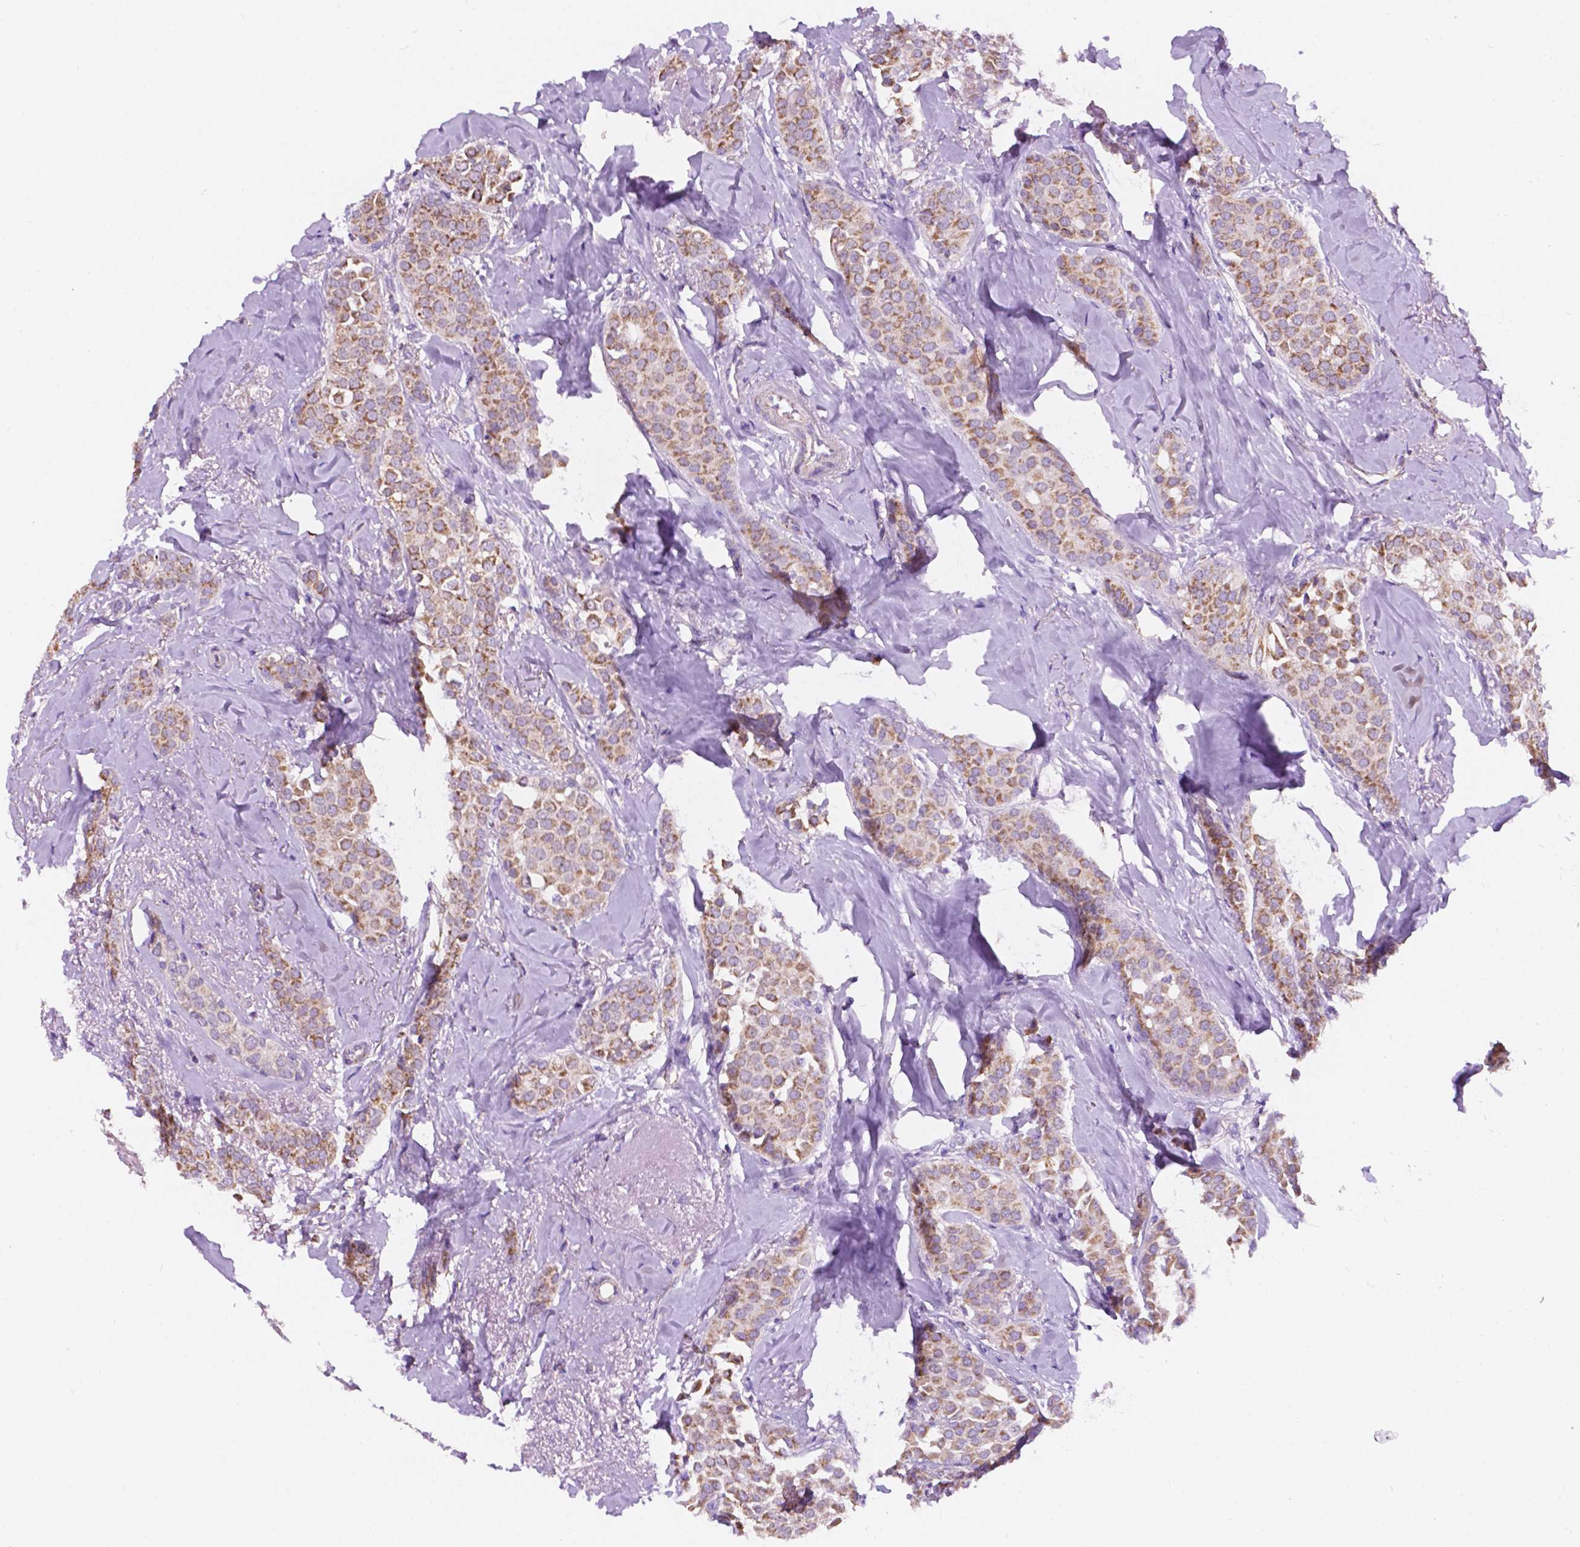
{"staining": {"intensity": "weak", "quantity": ">75%", "location": "cytoplasmic/membranous"}, "tissue": "breast cancer", "cell_type": "Tumor cells", "image_type": "cancer", "snomed": [{"axis": "morphology", "description": "Duct carcinoma"}, {"axis": "topography", "description": "Breast"}], "caption": "Immunohistochemistry (IHC) of breast cancer displays low levels of weak cytoplasmic/membranous positivity in about >75% of tumor cells.", "gene": "TRPV5", "patient": {"sex": "female", "age": 79}}